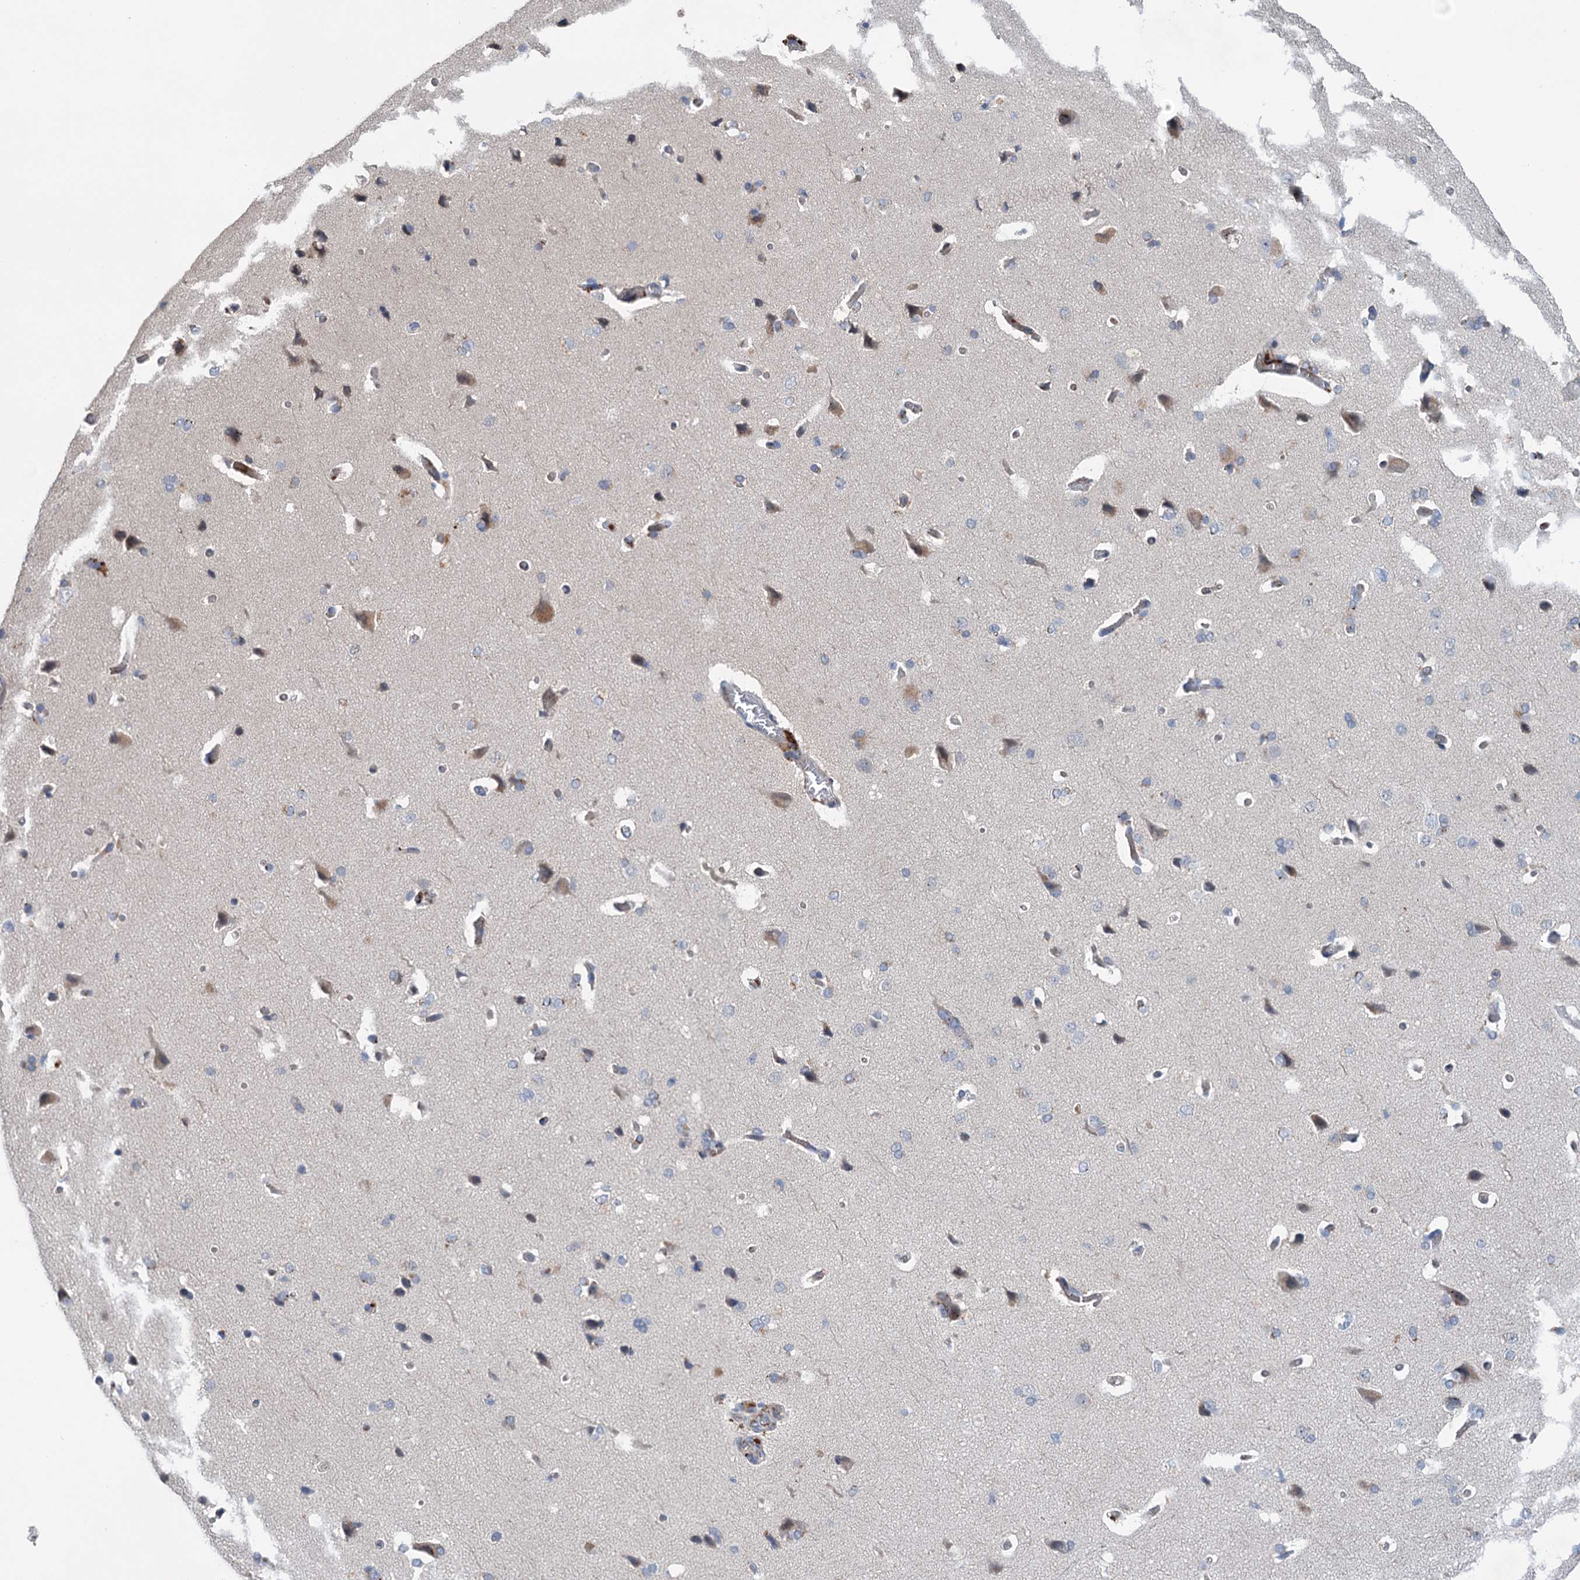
{"staining": {"intensity": "weak", "quantity": "25%-75%", "location": "cytoplasmic/membranous"}, "tissue": "cerebral cortex", "cell_type": "Endothelial cells", "image_type": "normal", "snomed": [{"axis": "morphology", "description": "Normal tissue, NOS"}, {"axis": "topography", "description": "Cerebral cortex"}], "caption": "Protein expression analysis of normal human cerebral cortex reveals weak cytoplasmic/membranous expression in approximately 25%-75% of endothelial cells. The staining is performed using DAB (3,3'-diaminobenzidine) brown chromogen to label protein expression. The nuclei are counter-stained blue using hematoxylin.", "gene": "NCAPD2", "patient": {"sex": "male", "age": 62}}